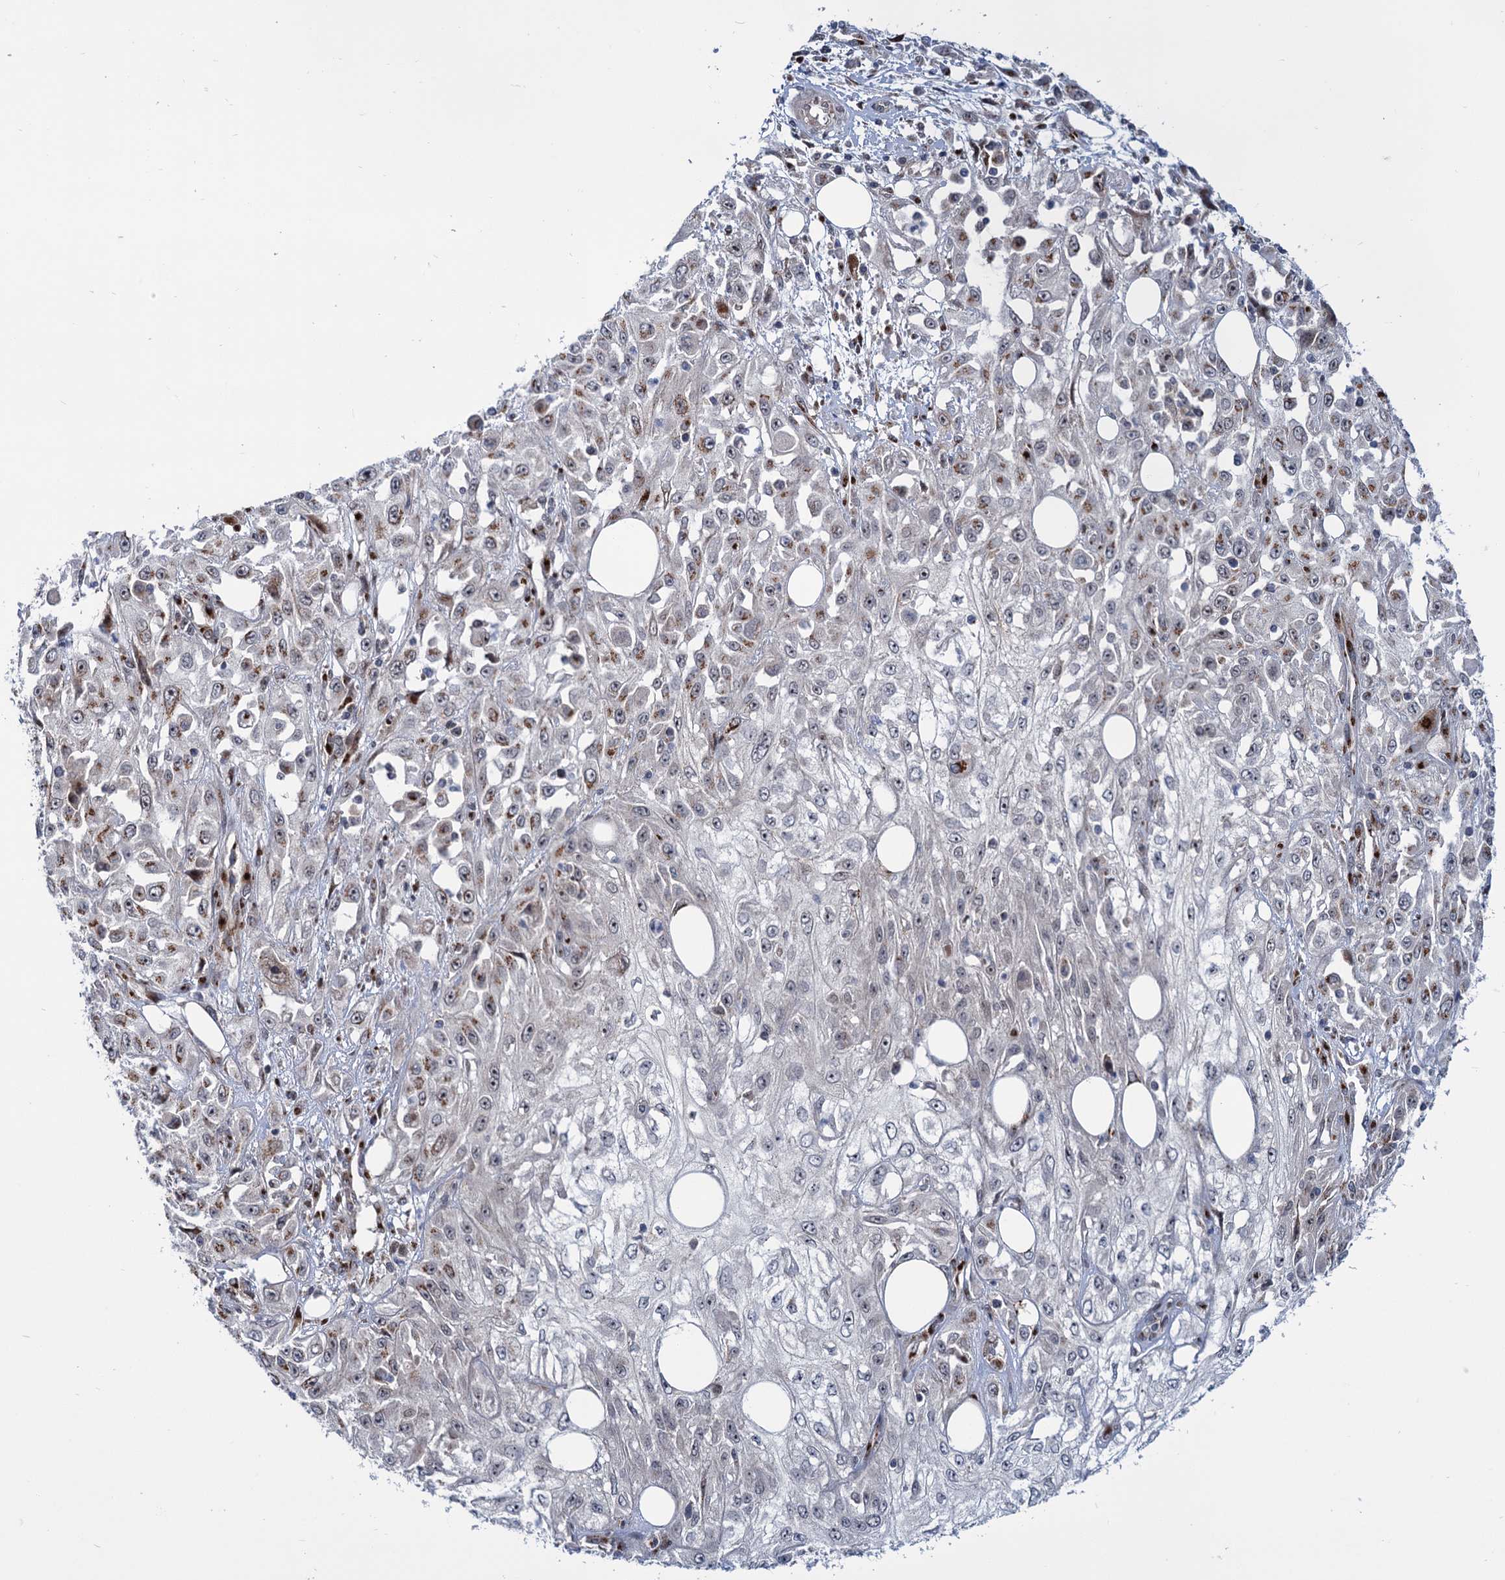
{"staining": {"intensity": "moderate", "quantity": "25%-75%", "location": "cytoplasmic/membranous"}, "tissue": "skin cancer", "cell_type": "Tumor cells", "image_type": "cancer", "snomed": [{"axis": "morphology", "description": "Squamous cell carcinoma, NOS"}, {"axis": "morphology", "description": "Squamous cell carcinoma, metastatic, NOS"}, {"axis": "topography", "description": "Skin"}, {"axis": "topography", "description": "Lymph node"}], "caption": "Squamous cell carcinoma (skin) tissue displays moderate cytoplasmic/membranous staining in about 25%-75% of tumor cells, visualized by immunohistochemistry. (DAB (3,3'-diaminobenzidine) = brown stain, brightfield microscopy at high magnification).", "gene": "ELP4", "patient": {"sex": "male", "age": 75}}